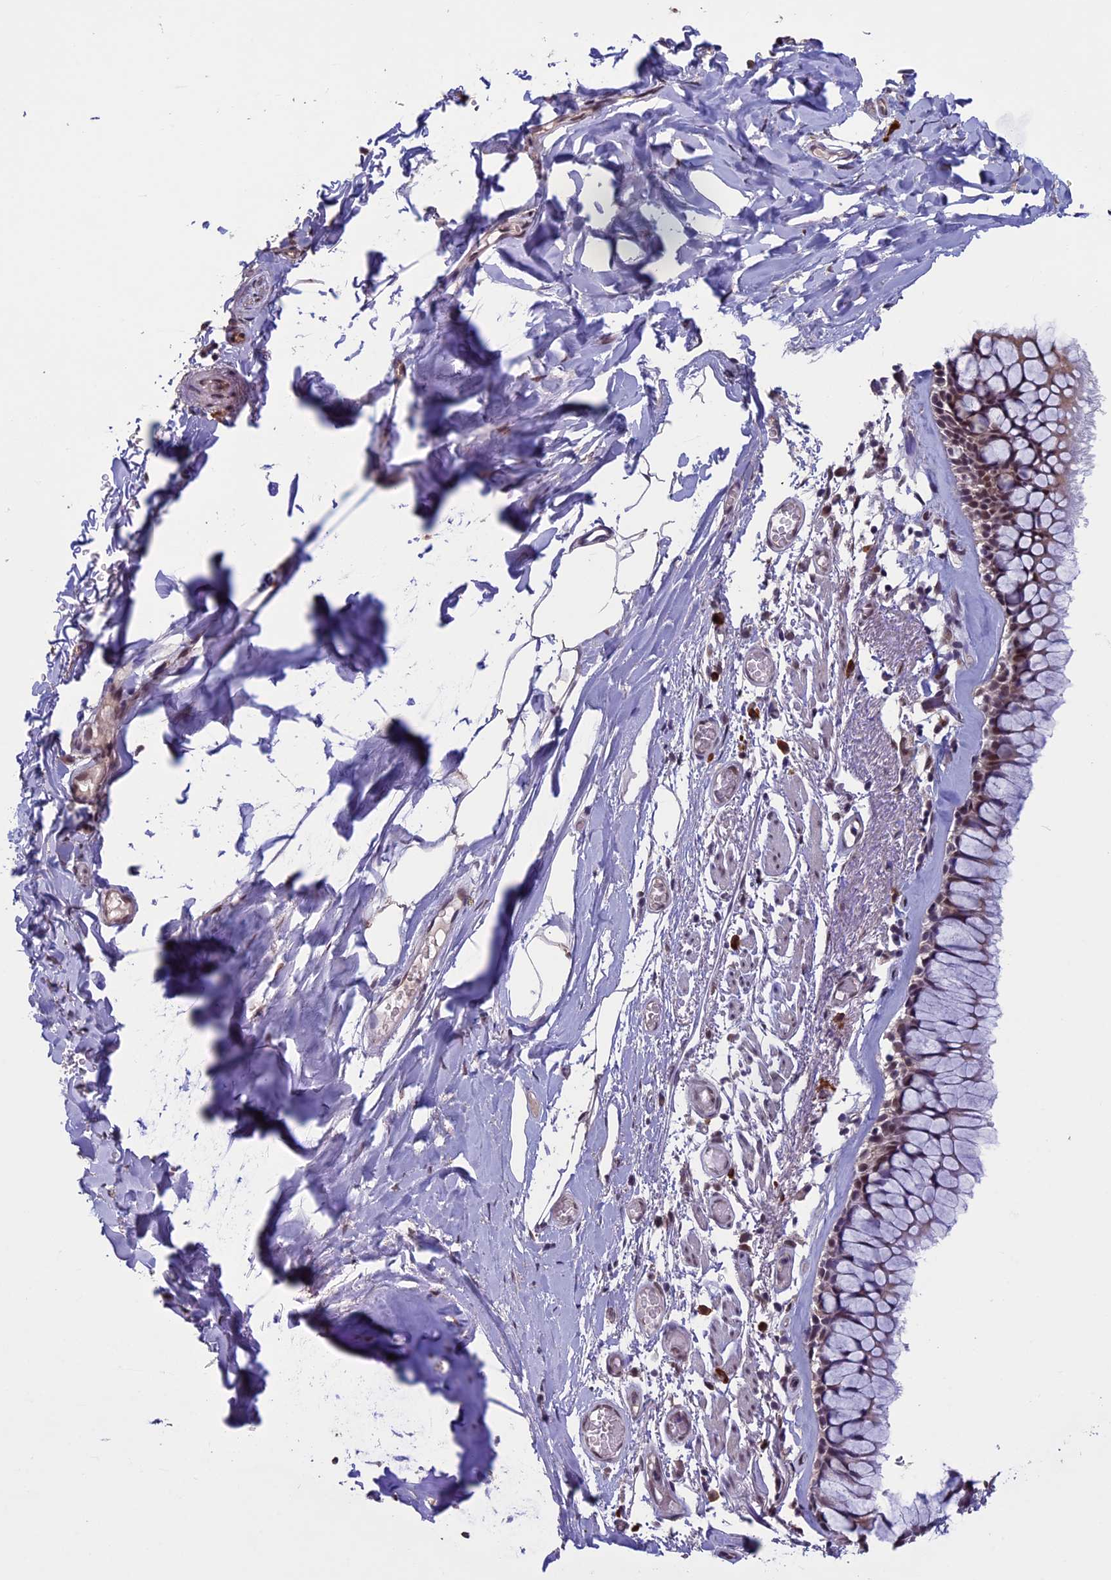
{"staining": {"intensity": "moderate", "quantity": ">75%", "location": "cytoplasmic/membranous,nuclear"}, "tissue": "bronchus", "cell_type": "Respiratory epithelial cells", "image_type": "normal", "snomed": [{"axis": "morphology", "description": "Normal tissue, NOS"}, {"axis": "topography", "description": "Bronchus"}], "caption": "The image reveals a brown stain indicating the presence of a protein in the cytoplasmic/membranous,nuclear of respiratory epithelial cells in bronchus. The staining is performed using DAB brown chromogen to label protein expression. The nuclei are counter-stained blue using hematoxylin.", "gene": "RNF40", "patient": {"sex": "male", "age": 65}}